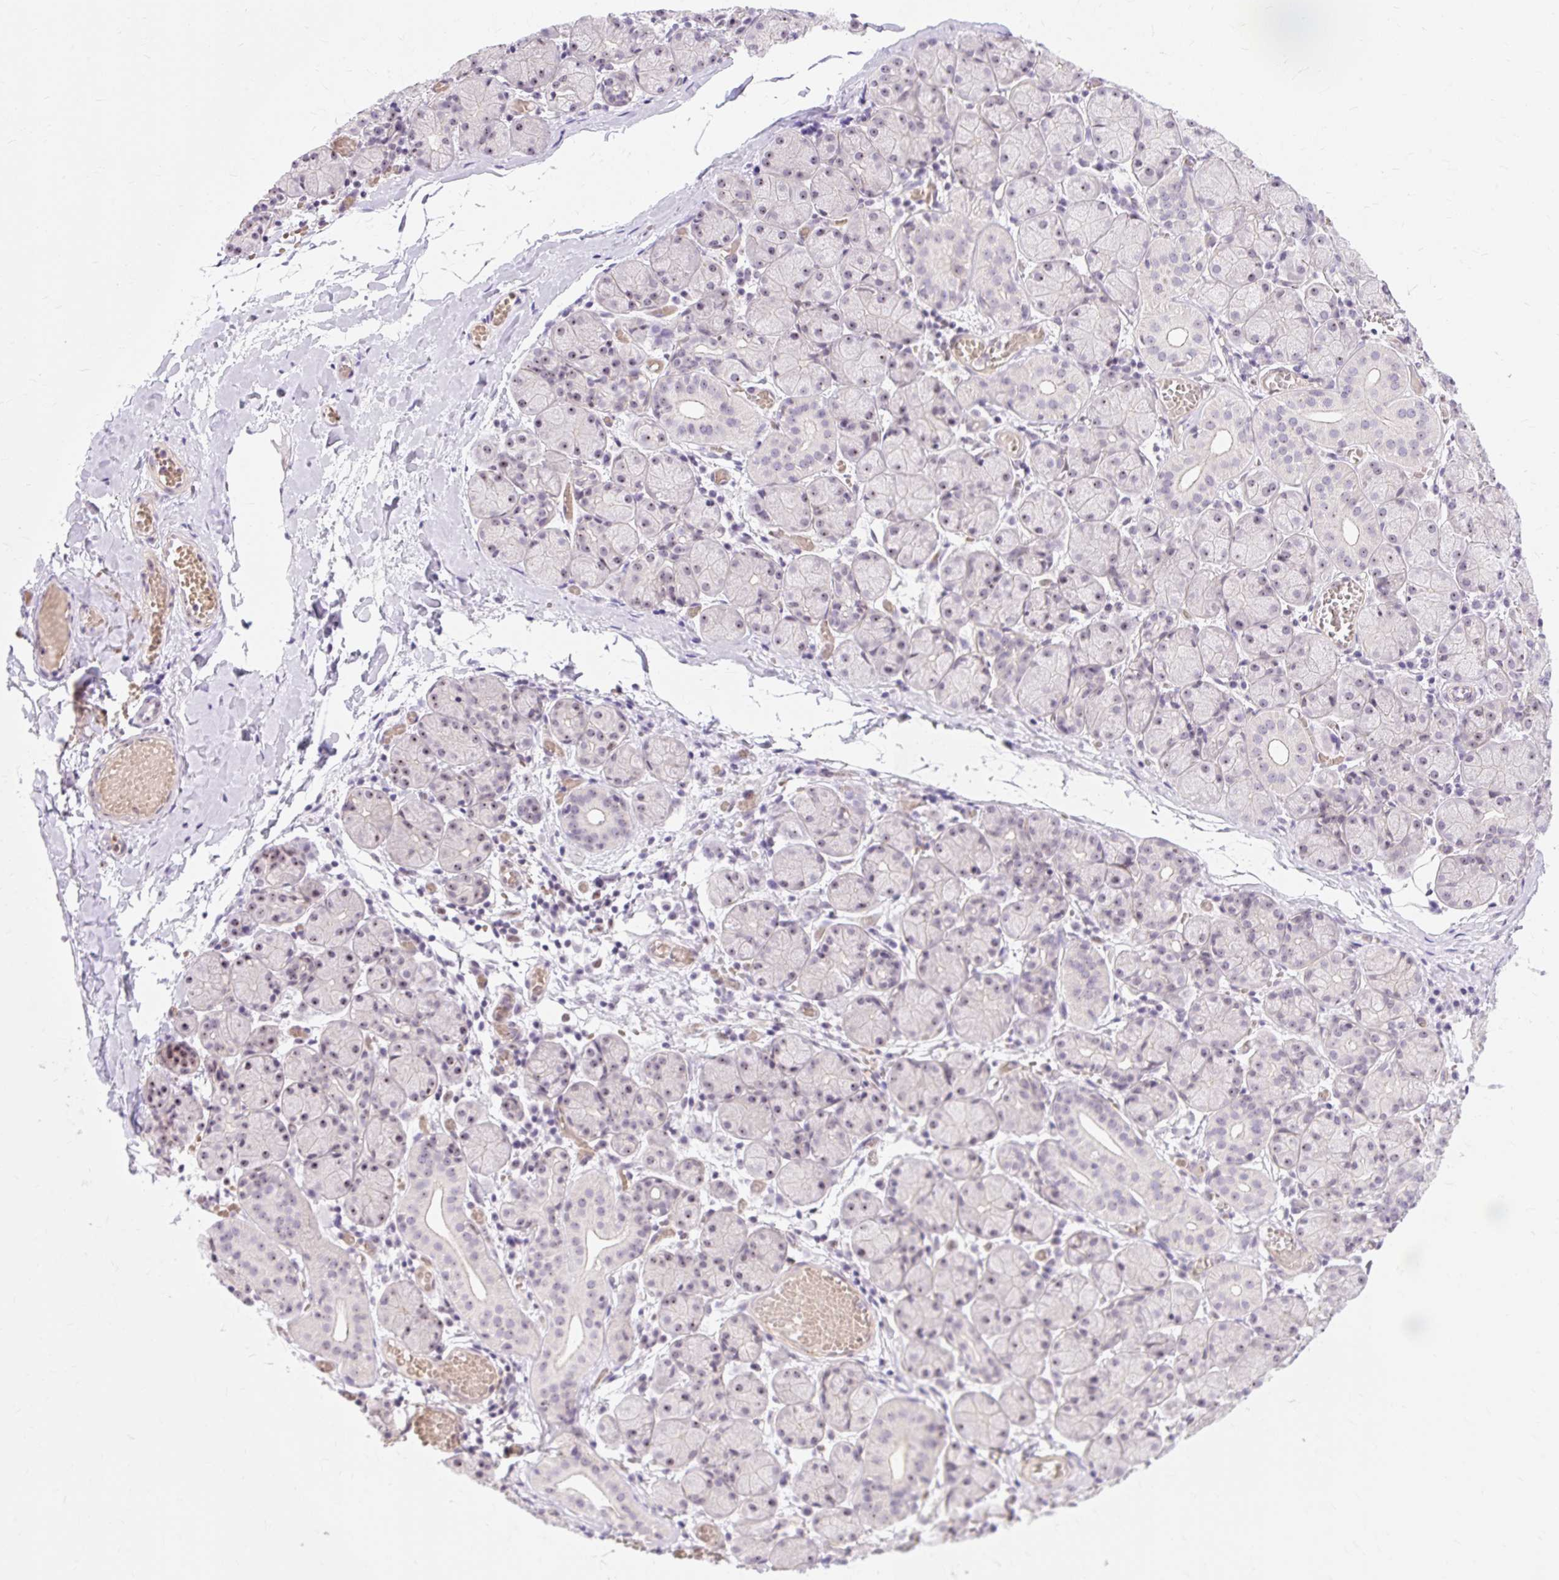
{"staining": {"intensity": "weak", "quantity": "<25%", "location": "nuclear"}, "tissue": "salivary gland", "cell_type": "Glandular cells", "image_type": "normal", "snomed": [{"axis": "morphology", "description": "Normal tissue, NOS"}, {"axis": "topography", "description": "Salivary gland"}], "caption": "The IHC photomicrograph has no significant positivity in glandular cells of salivary gland. (Brightfield microscopy of DAB immunohistochemistry (IHC) at high magnification).", "gene": "OBP2A", "patient": {"sex": "female", "age": 24}}